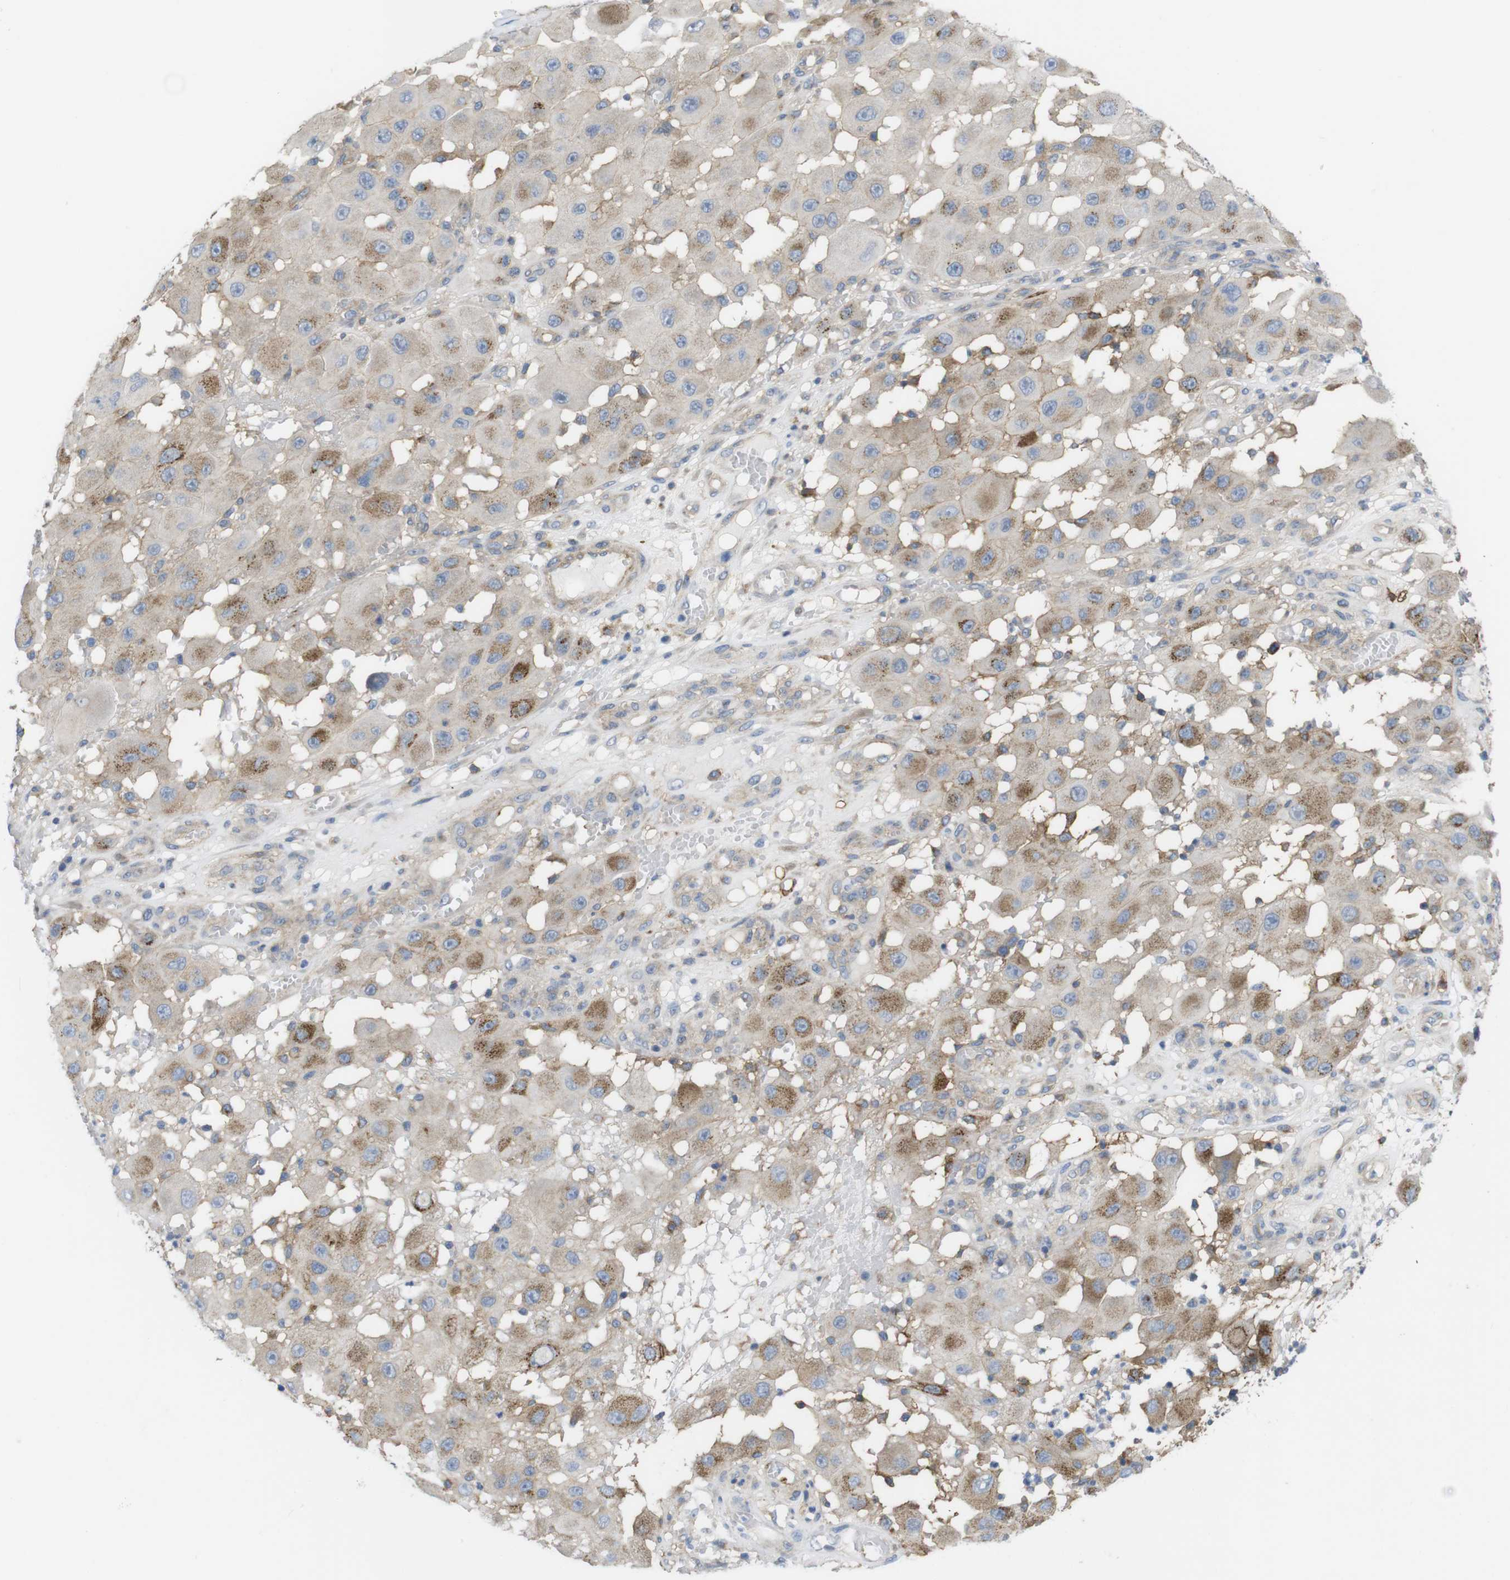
{"staining": {"intensity": "moderate", "quantity": "<25%", "location": "cytoplasmic/membranous"}, "tissue": "melanoma", "cell_type": "Tumor cells", "image_type": "cancer", "snomed": [{"axis": "morphology", "description": "Malignant melanoma, NOS"}, {"axis": "topography", "description": "Skin"}], "caption": "There is low levels of moderate cytoplasmic/membranous positivity in tumor cells of melanoma, as demonstrated by immunohistochemical staining (brown color).", "gene": "CCR6", "patient": {"sex": "female", "age": 81}}